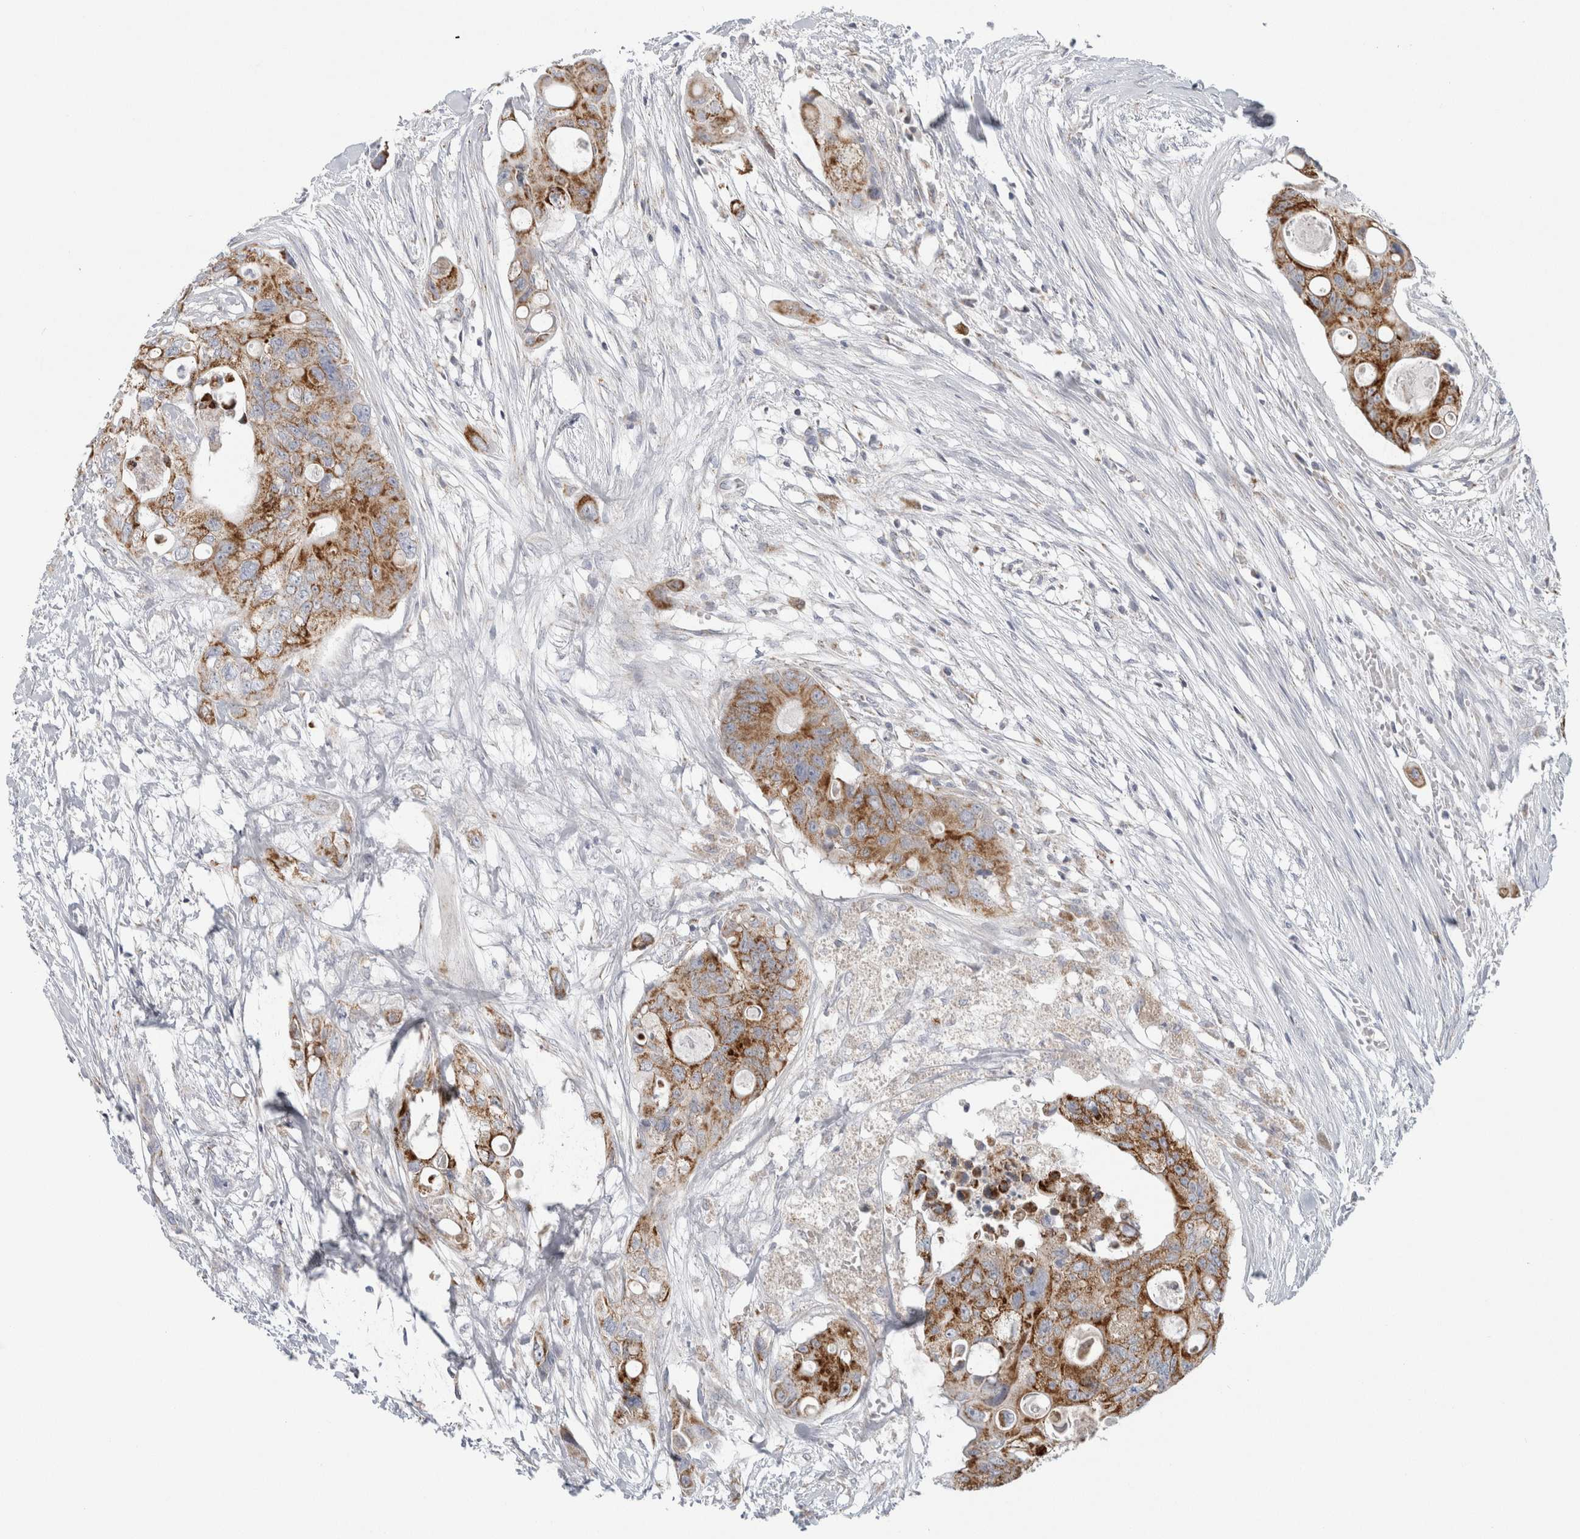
{"staining": {"intensity": "strong", "quantity": ">75%", "location": "cytoplasmic/membranous"}, "tissue": "colorectal cancer", "cell_type": "Tumor cells", "image_type": "cancer", "snomed": [{"axis": "morphology", "description": "Adenocarcinoma, NOS"}, {"axis": "topography", "description": "Colon"}], "caption": "Human colorectal adenocarcinoma stained with a protein marker demonstrates strong staining in tumor cells.", "gene": "FAHD1", "patient": {"sex": "female", "age": 57}}